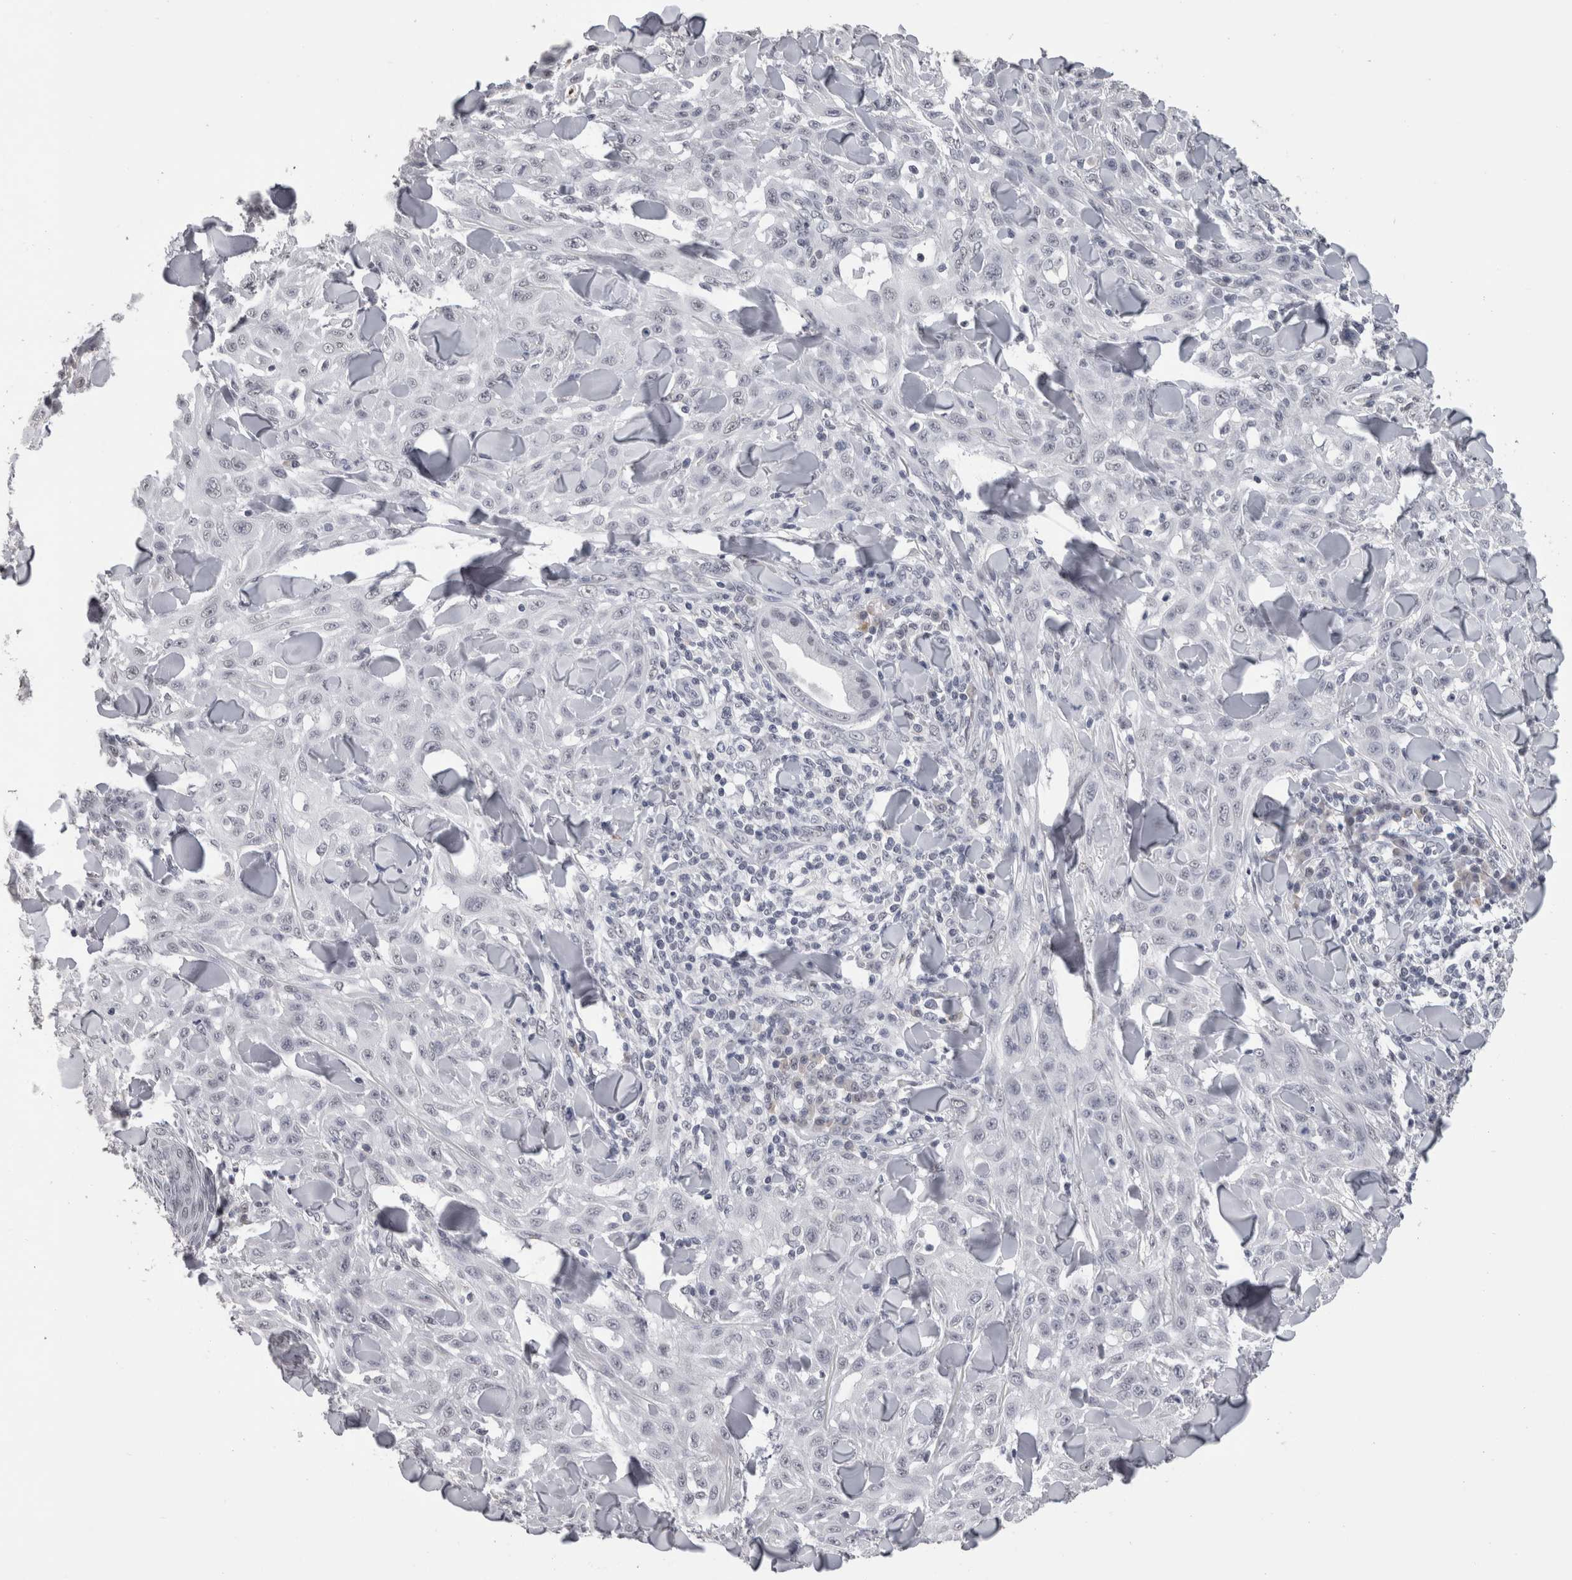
{"staining": {"intensity": "weak", "quantity": "<25%", "location": "nuclear"}, "tissue": "skin cancer", "cell_type": "Tumor cells", "image_type": "cancer", "snomed": [{"axis": "morphology", "description": "Squamous cell carcinoma, NOS"}, {"axis": "topography", "description": "Skin"}], "caption": "DAB immunohistochemical staining of squamous cell carcinoma (skin) demonstrates no significant positivity in tumor cells.", "gene": "DDX17", "patient": {"sex": "male", "age": 24}}